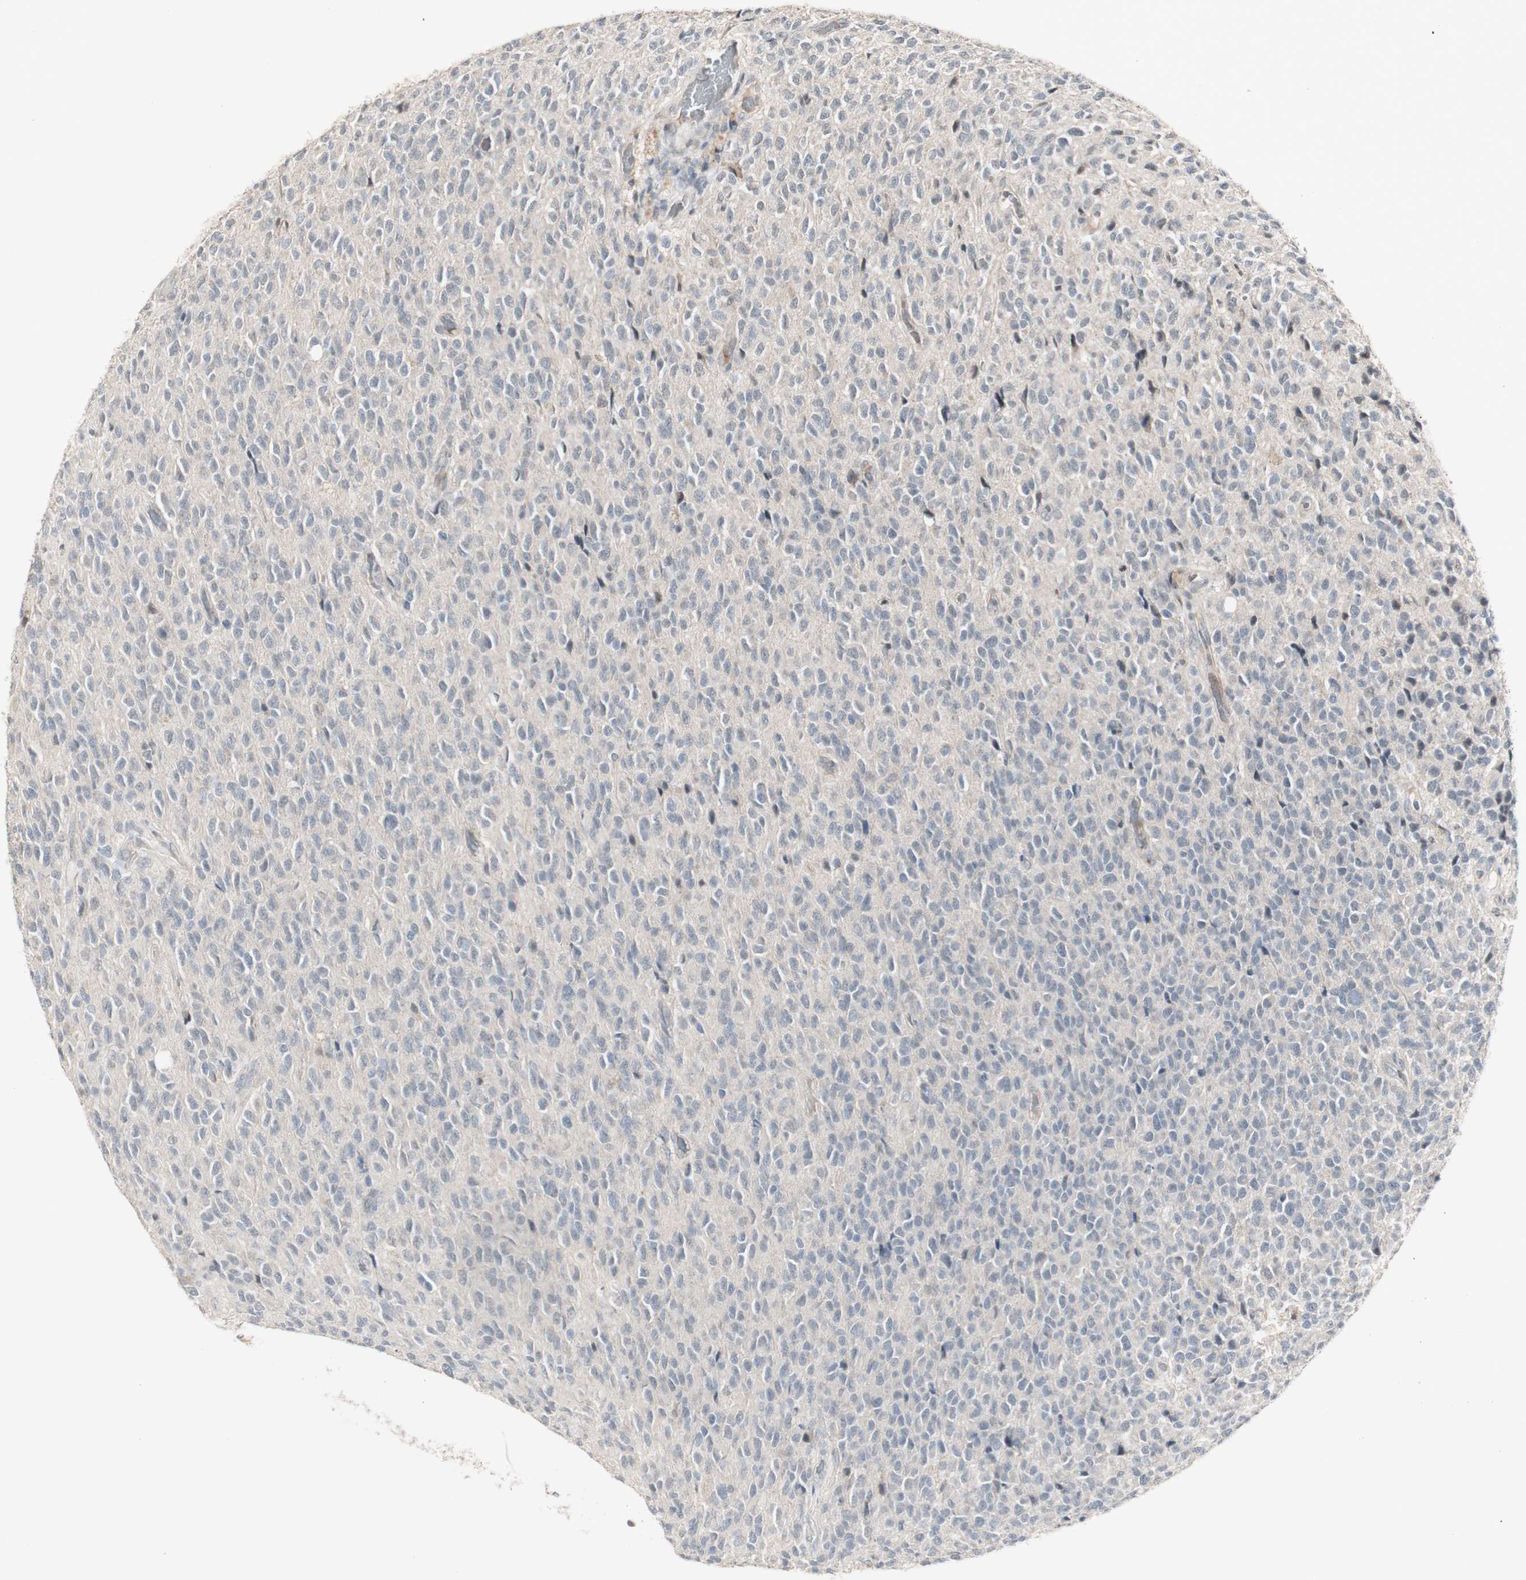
{"staining": {"intensity": "negative", "quantity": "none", "location": "none"}, "tissue": "glioma", "cell_type": "Tumor cells", "image_type": "cancer", "snomed": [{"axis": "morphology", "description": "Glioma, malignant, High grade"}, {"axis": "topography", "description": "pancreas cauda"}], "caption": "Immunohistochemical staining of human glioma exhibits no significant expression in tumor cells.", "gene": "C1orf116", "patient": {"sex": "male", "age": 60}}